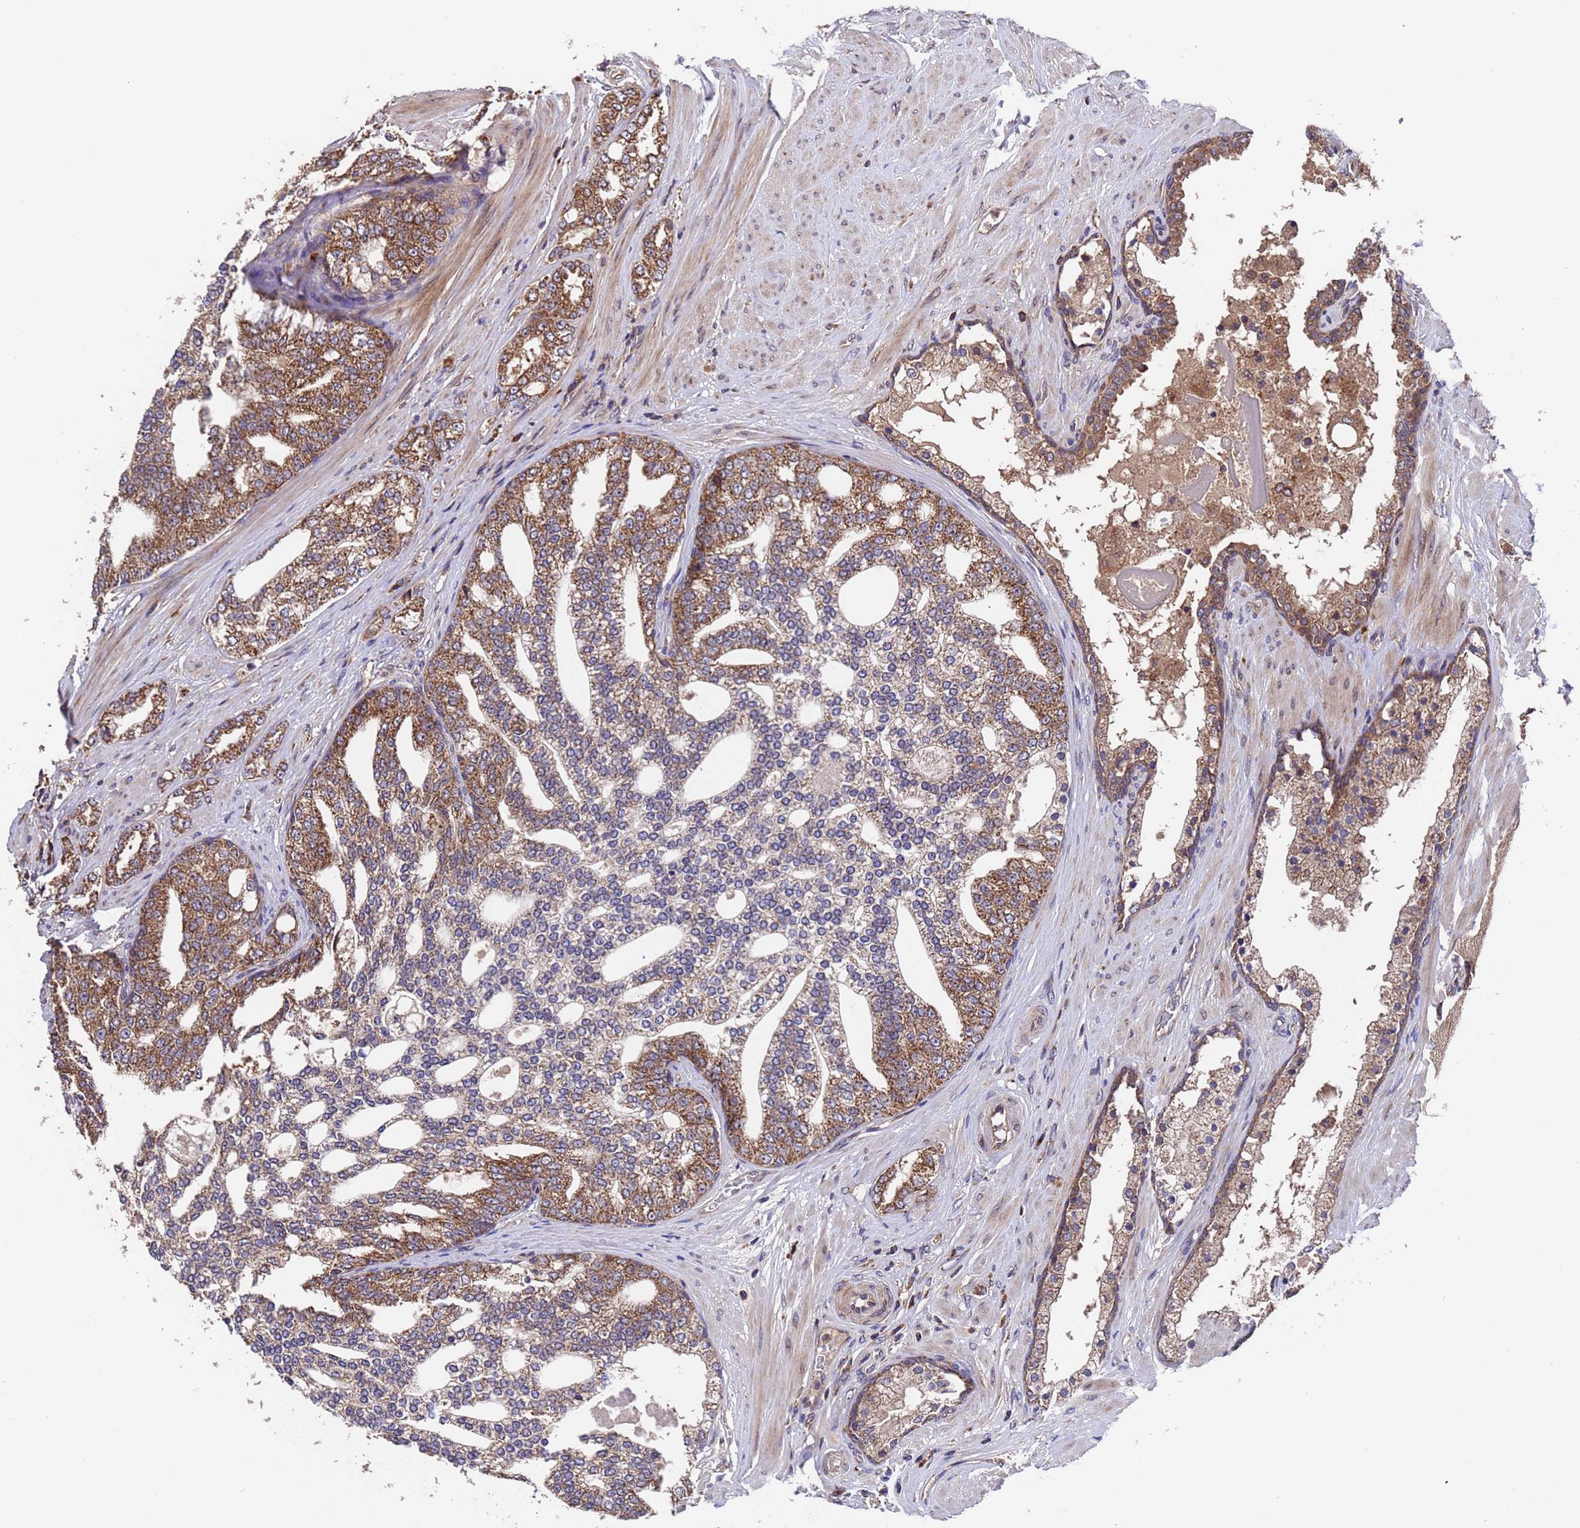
{"staining": {"intensity": "moderate", "quantity": ">75%", "location": "cytoplasmic/membranous"}, "tissue": "prostate cancer", "cell_type": "Tumor cells", "image_type": "cancer", "snomed": [{"axis": "morphology", "description": "Adenocarcinoma, High grade"}, {"axis": "topography", "description": "Prostate"}], "caption": "Prostate cancer (adenocarcinoma (high-grade)) stained with a protein marker demonstrates moderate staining in tumor cells.", "gene": "TSR3", "patient": {"sex": "male", "age": 64}}